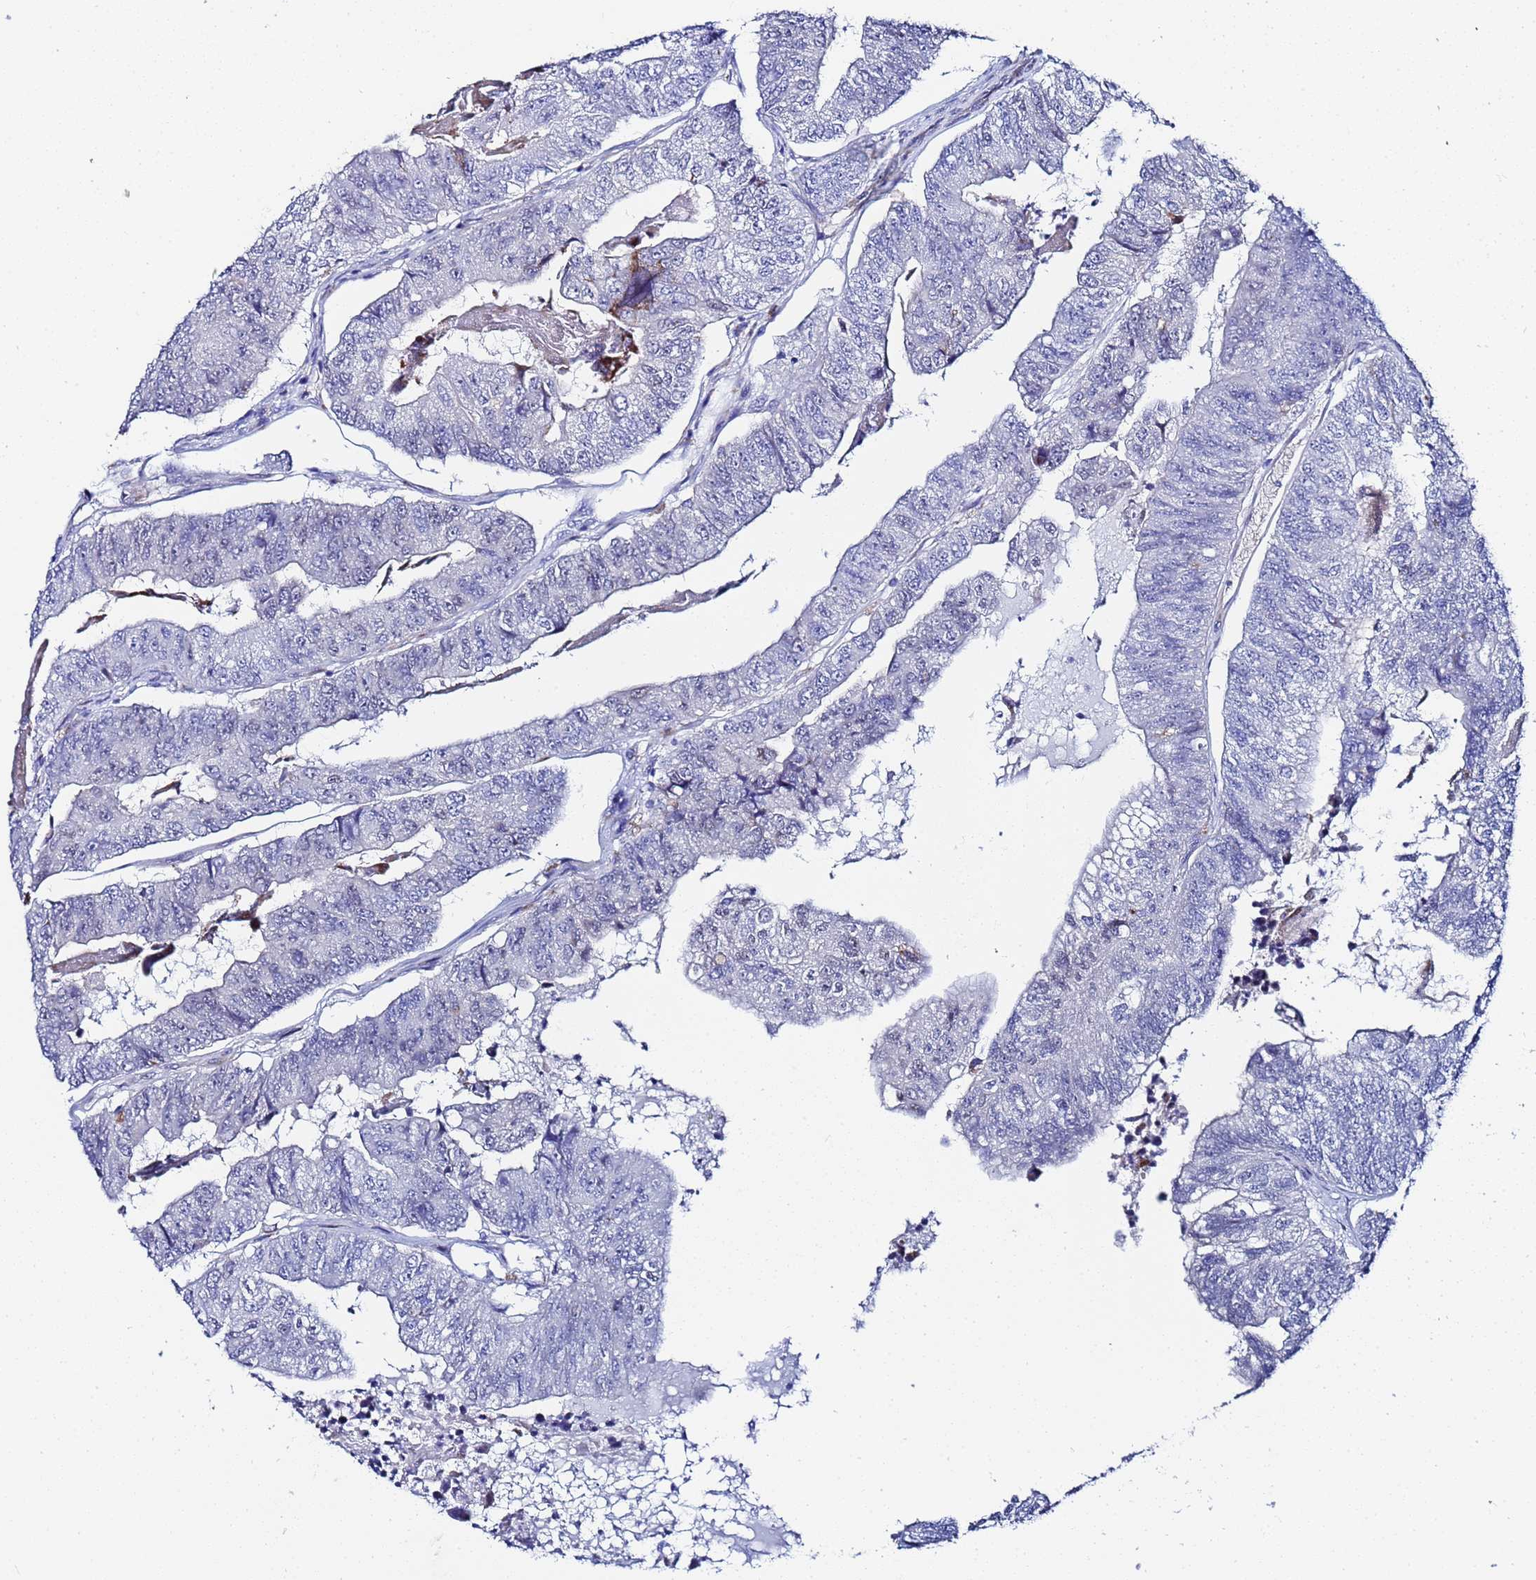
{"staining": {"intensity": "negative", "quantity": "none", "location": "none"}, "tissue": "colorectal cancer", "cell_type": "Tumor cells", "image_type": "cancer", "snomed": [{"axis": "morphology", "description": "Adenocarcinoma, NOS"}, {"axis": "topography", "description": "Colon"}], "caption": "Human colorectal cancer stained for a protein using IHC exhibits no expression in tumor cells.", "gene": "ZNF26", "patient": {"sex": "female", "age": 67}}